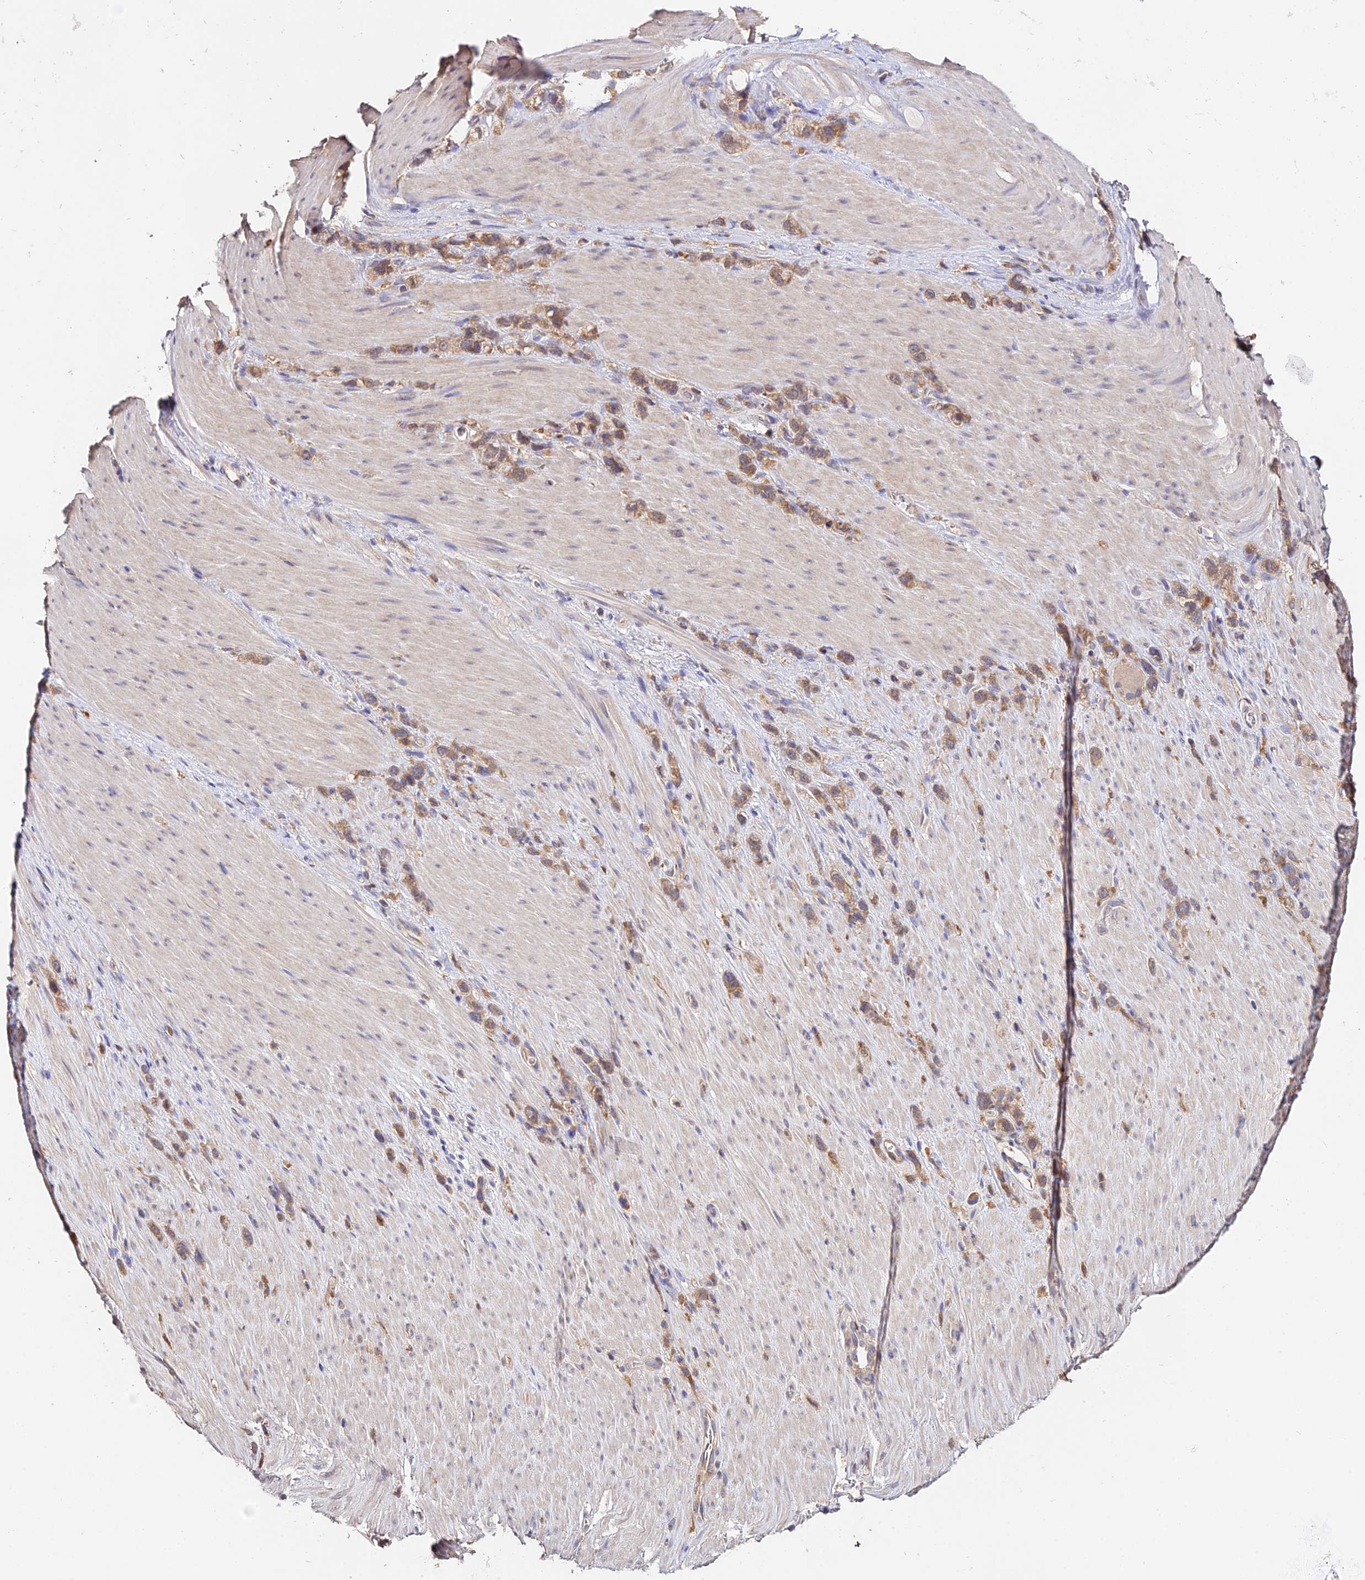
{"staining": {"intensity": "moderate", "quantity": ">75%", "location": "cytoplasmic/membranous"}, "tissue": "stomach cancer", "cell_type": "Tumor cells", "image_type": "cancer", "snomed": [{"axis": "morphology", "description": "Adenocarcinoma, NOS"}, {"axis": "topography", "description": "Stomach"}], "caption": "This image demonstrates immunohistochemistry (IHC) staining of human stomach cancer, with medium moderate cytoplasmic/membranous expression in approximately >75% of tumor cells.", "gene": "FBP1", "patient": {"sex": "female", "age": 65}}